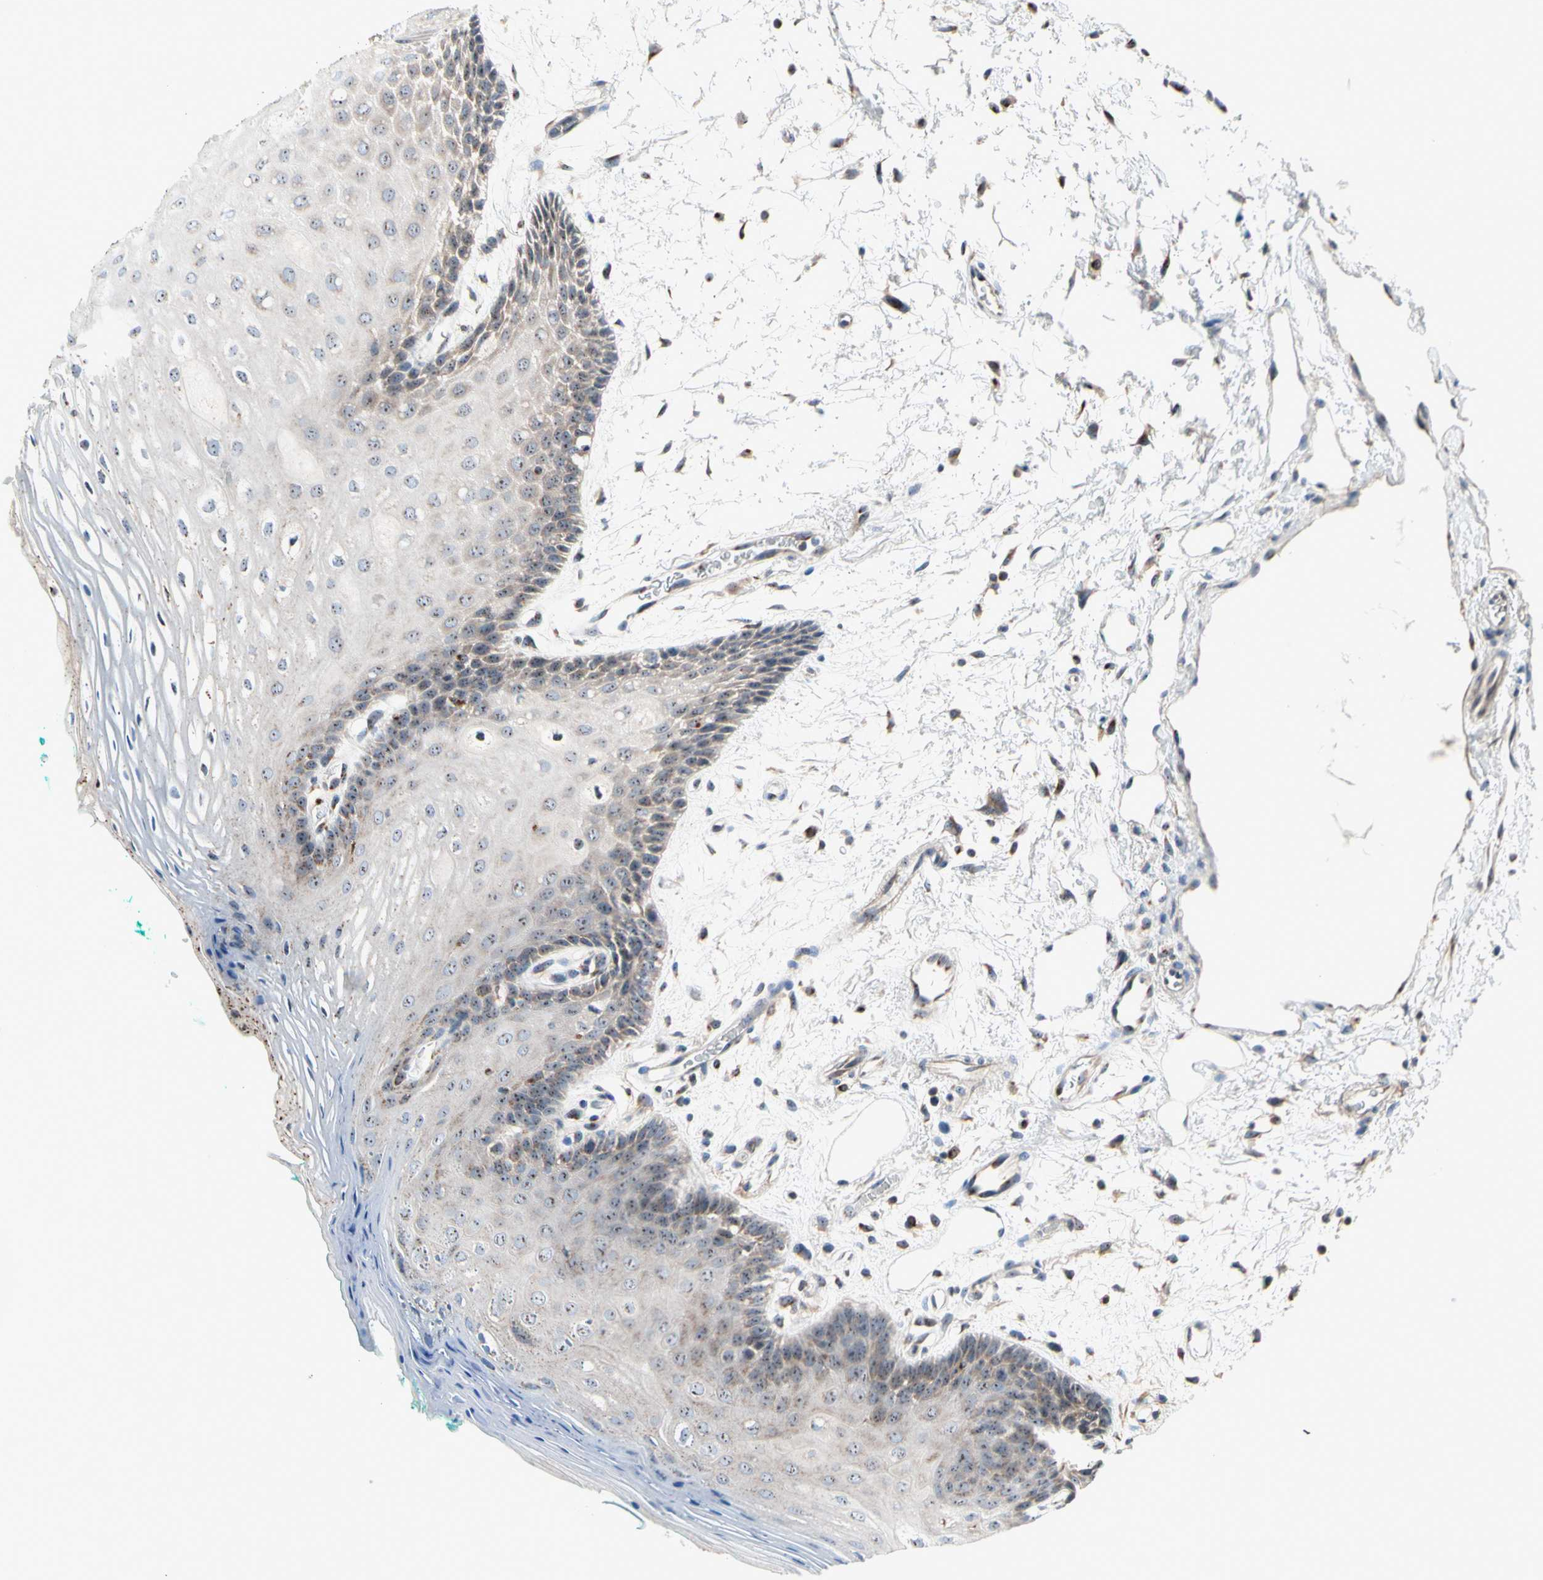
{"staining": {"intensity": "moderate", "quantity": "25%-75%", "location": "cytoplasmic/membranous"}, "tissue": "oral mucosa", "cell_type": "Squamous epithelial cells", "image_type": "normal", "snomed": [{"axis": "morphology", "description": "Normal tissue, NOS"}, {"axis": "topography", "description": "Skeletal muscle"}, {"axis": "topography", "description": "Oral tissue"}, {"axis": "topography", "description": "Peripheral nerve tissue"}], "caption": "Immunohistochemical staining of unremarkable oral mucosa reveals moderate cytoplasmic/membranous protein staining in about 25%-75% of squamous epithelial cells. Ihc stains the protein of interest in brown and the nuclei are stained blue.", "gene": "TMED7", "patient": {"sex": "female", "age": 84}}